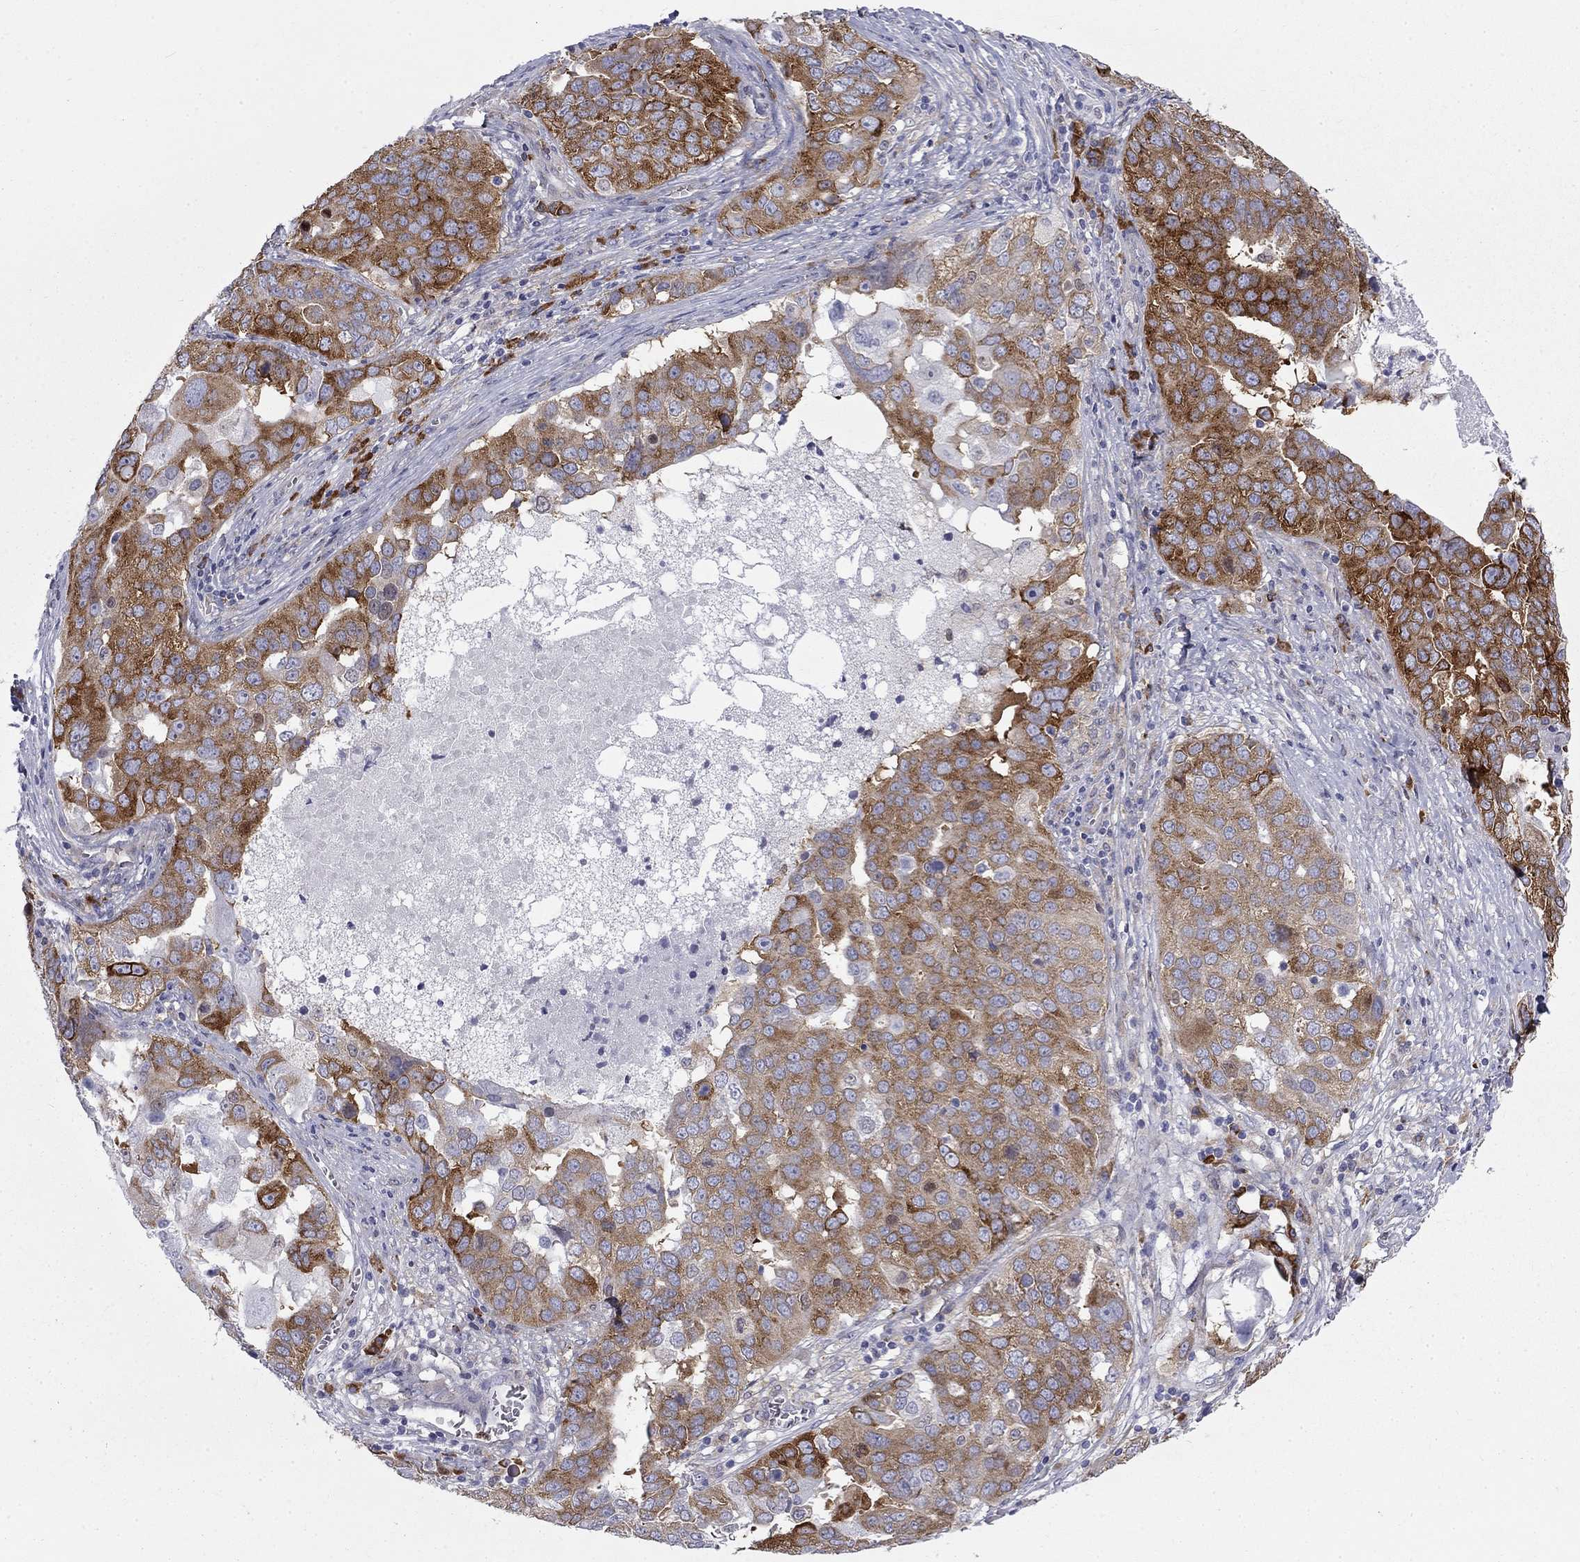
{"staining": {"intensity": "strong", "quantity": "25%-75%", "location": "cytoplasmic/membranous"}, "tissue": "ovarian cancer", "cell_type": "Tumor cells", "image_type": "cancer", "snomed": [{"axis": "morphology", "description": "Carcinoma, endometroid"}, {"axis": "topography", "description": "Soft tissue"}, {"axis": "topography", "description": "Ovary"}], "caption": "Tumor cells reveal high levels of strong cytoplasmic/membranous staining in about 25%-75% of cells in ovarian cancer.", "gene": "PABPC4", "patient": {"sex": "female", "age": 52}}